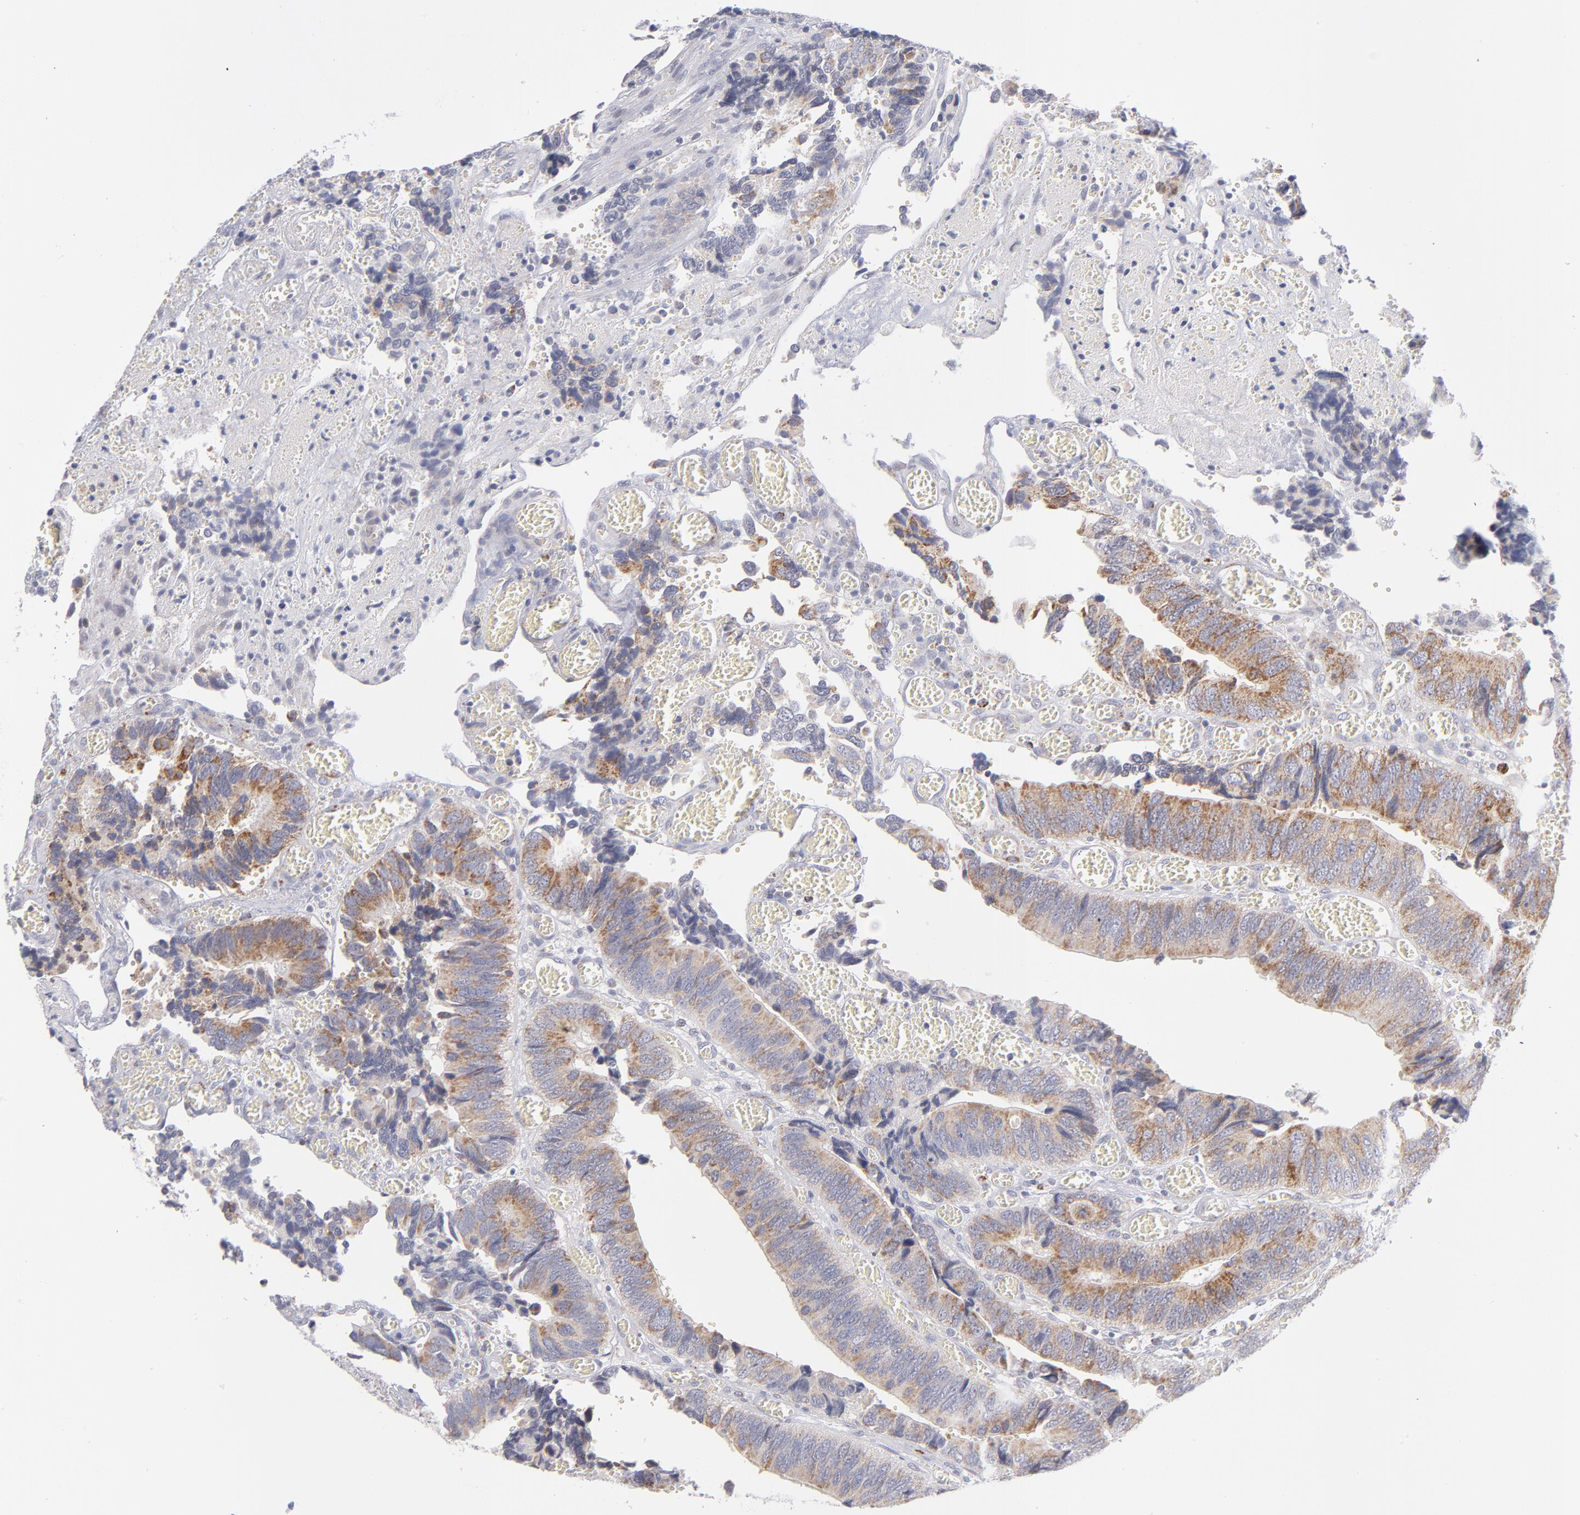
{"staining": {"intensity": "moderate", "quantity": ">75%", "location": "cytoplasmic/membranous"}, "tissue": "colorectal cancer", "cell_type": "Tumor cells", "image_type": "cancer", "snomed": [{"axis": "morphology", "description": "Adenocarcinoma, NOS"}, {"axis": "topography", "description": "Colon"}], "caption": "Colorectal cancer stained with a brown dye demonstrates moderate cytoplasmic/membranous positive expression in approximately >75% of tumor cells.", "gene": "MTHFD2", "patient": {"sex": "male", "age": 72}}